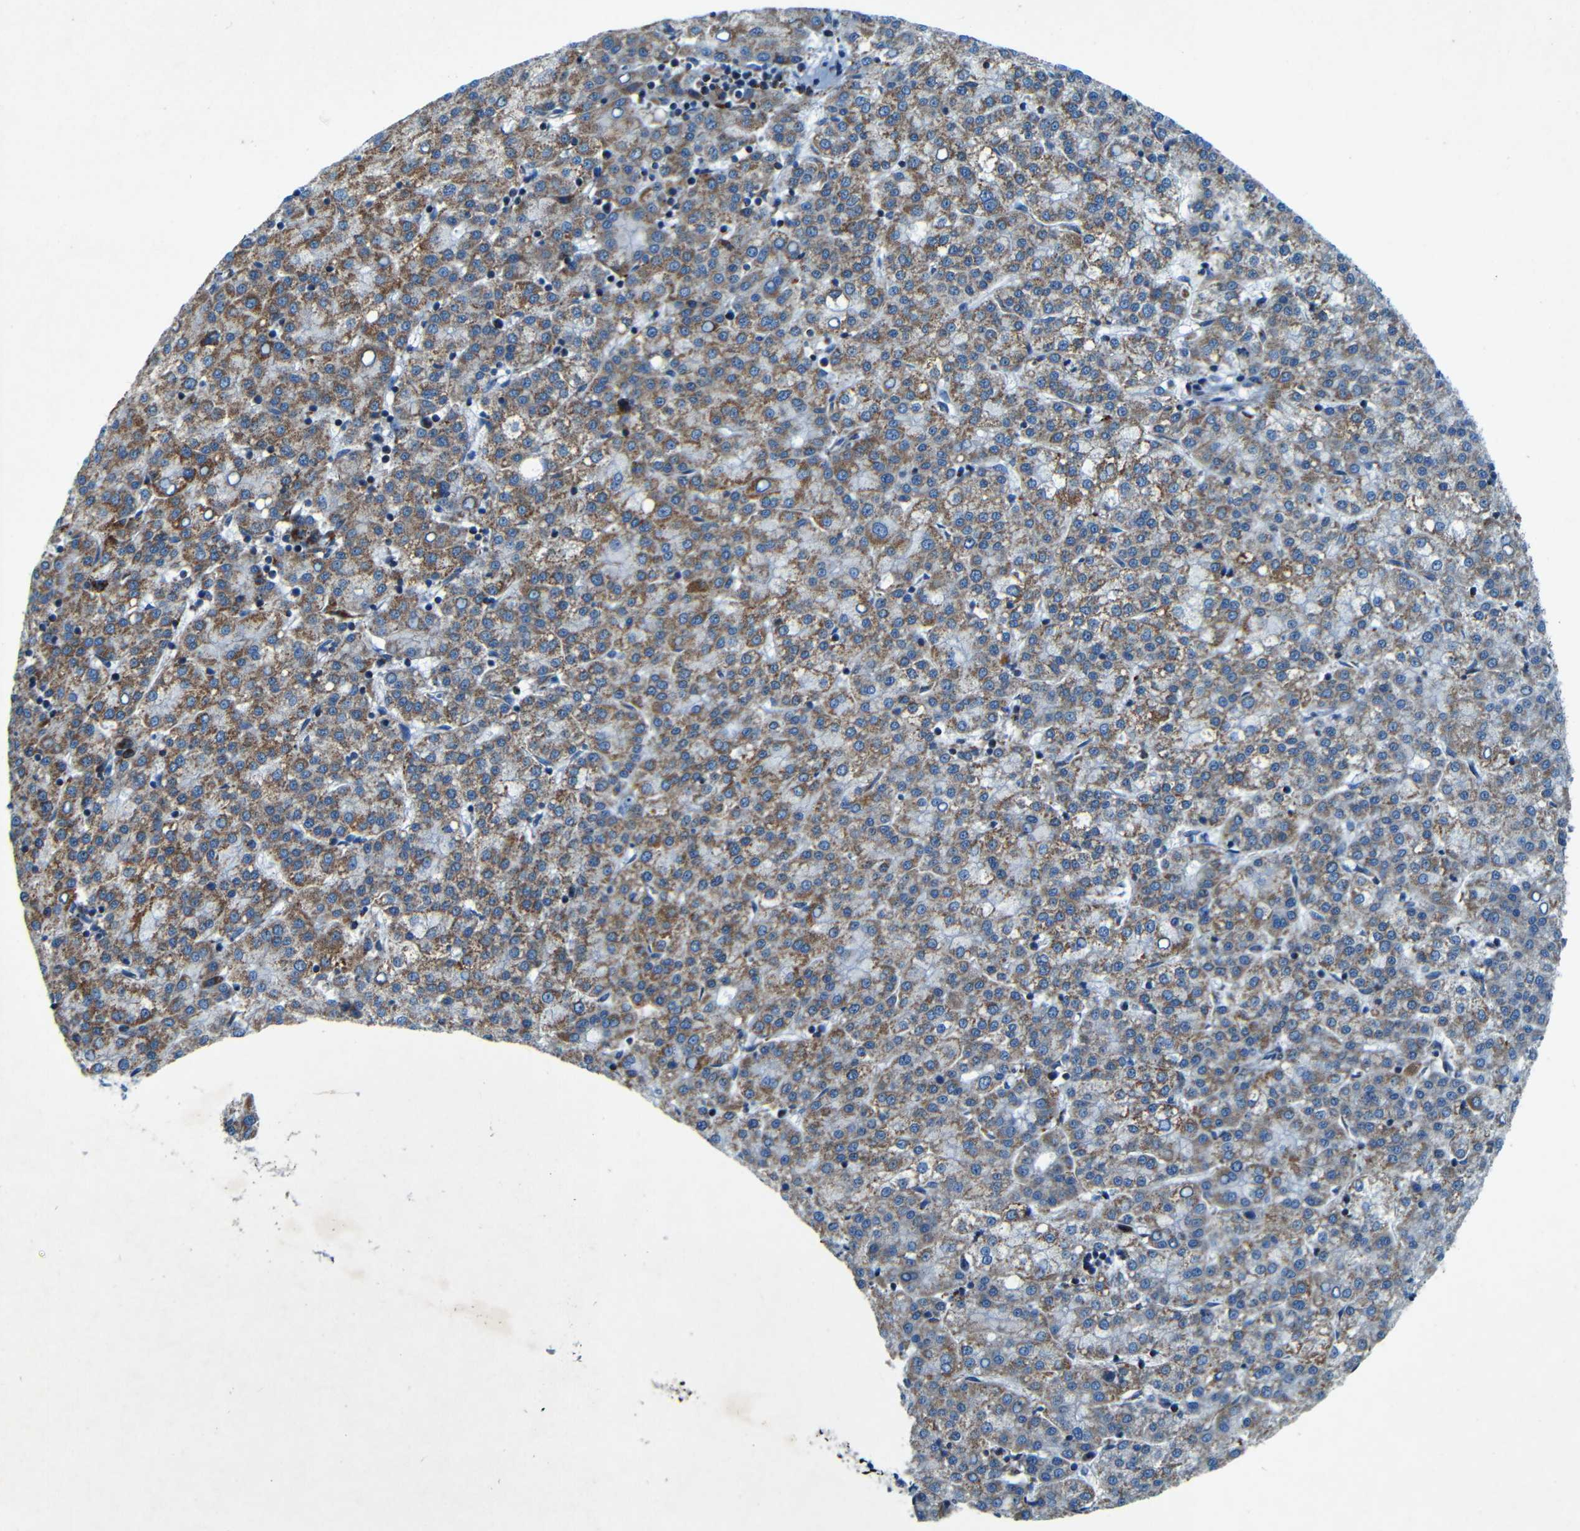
{"staining": {"intensity": "moderate", "quantity": "25%-75%", "location": "cytoplasmic/membranous"}, "tissue": "liver cancer", "cell_type": "Tumor cells", "image_type": "cancer", "snomed": [{"axis": "morphology", "description": "Carcinoma, Hepatocellular, NOS"}, {"axis": "topography", "description": "Liver"}], "caption": "Protein staining shows moderate cytoplasmic/membranous positivity in approximately 25%-75% of tumor cells in liver cancer. The protein of interest is shown in brown color, while the nuclei are stained blue.", "gene": "WSCD2", "patient": {"sex": "female", "age": 58}}